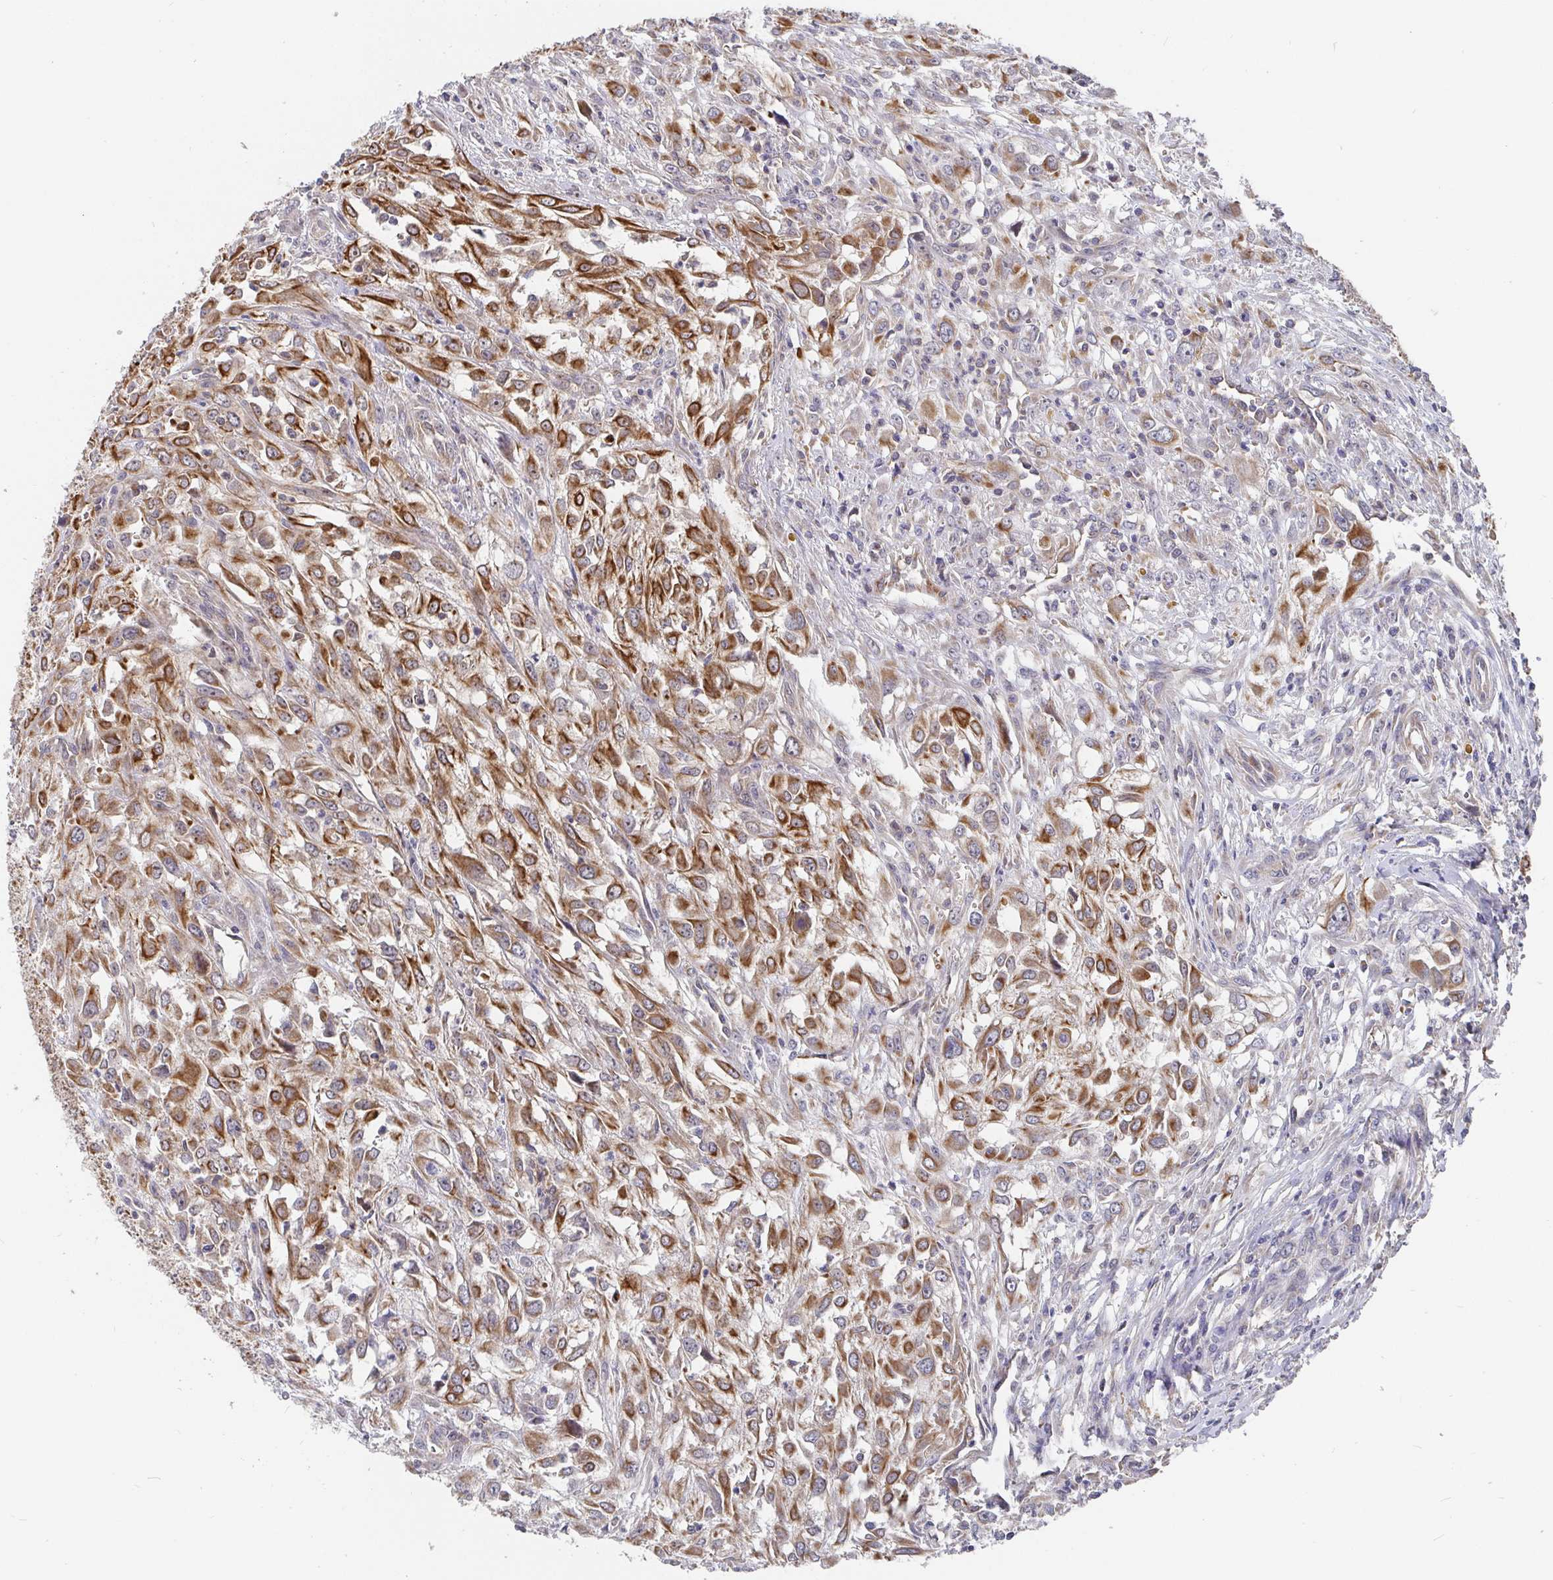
{"staining": {"intensity": "strong", "quantity": ">75%", "location": "cytoplasmic/membranous"}, "tissue": "urothelial cancer", "cell_type": "Tumor cells", "image_type": "cancer", "snomed": [{"axis": "morphology", "description": "Urothelial carcinoma, High grade"}, {"axis": "topography", "description": "Urinary bladder"}], "caption": "Human urothelial carcinoma (high-grade) stained for a protein (brown) exhibits strong cytoplasmic/membranous positive expression in approximately >75% of tumor cells.", "gene": "PDF", "patient": {"sex": "male", "age": 67}}